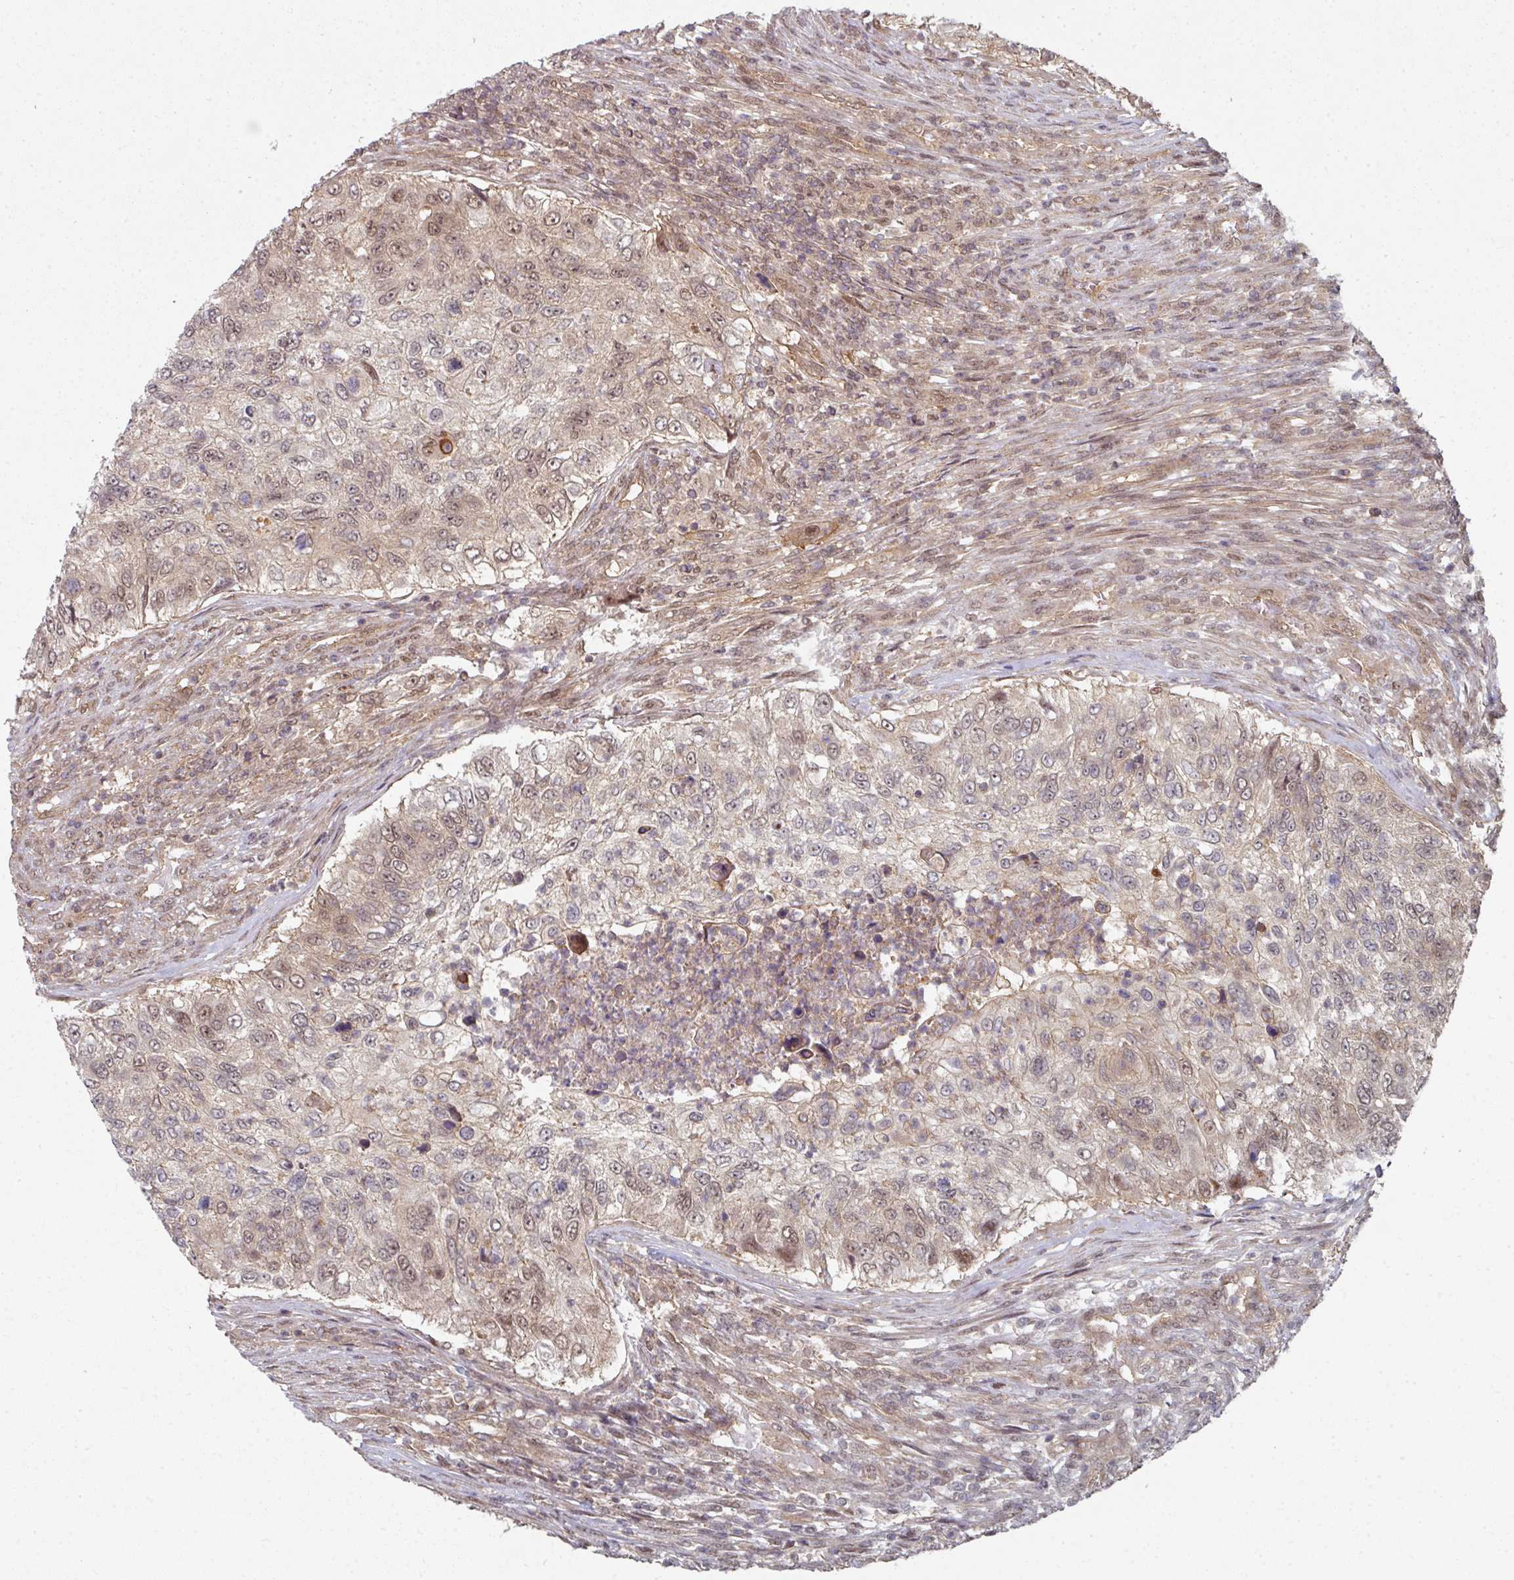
{"staining": {"intensity": "moderate", "quantity": "<25%", "location": "cytoplasmic/membranous,nuclear"}, "tissue": "urothelial cancer", "cell_type": "Tumor cells", "image_type": "cancer", "snomed": [{"axis": "morphology", "description": "Urothelial carcinoma, High grade"}, {"axis": "topography", "description": "Urinary bladder"}], "caption": "A low amount of moderate cytoplasmic/membranous and nuclear positivity is identified in about <25% of tumor cells in high-grade urothelial carcinoma tissue.", "gene": "PSME3IP1", "patient": {"sex": "female", "age": 60}}